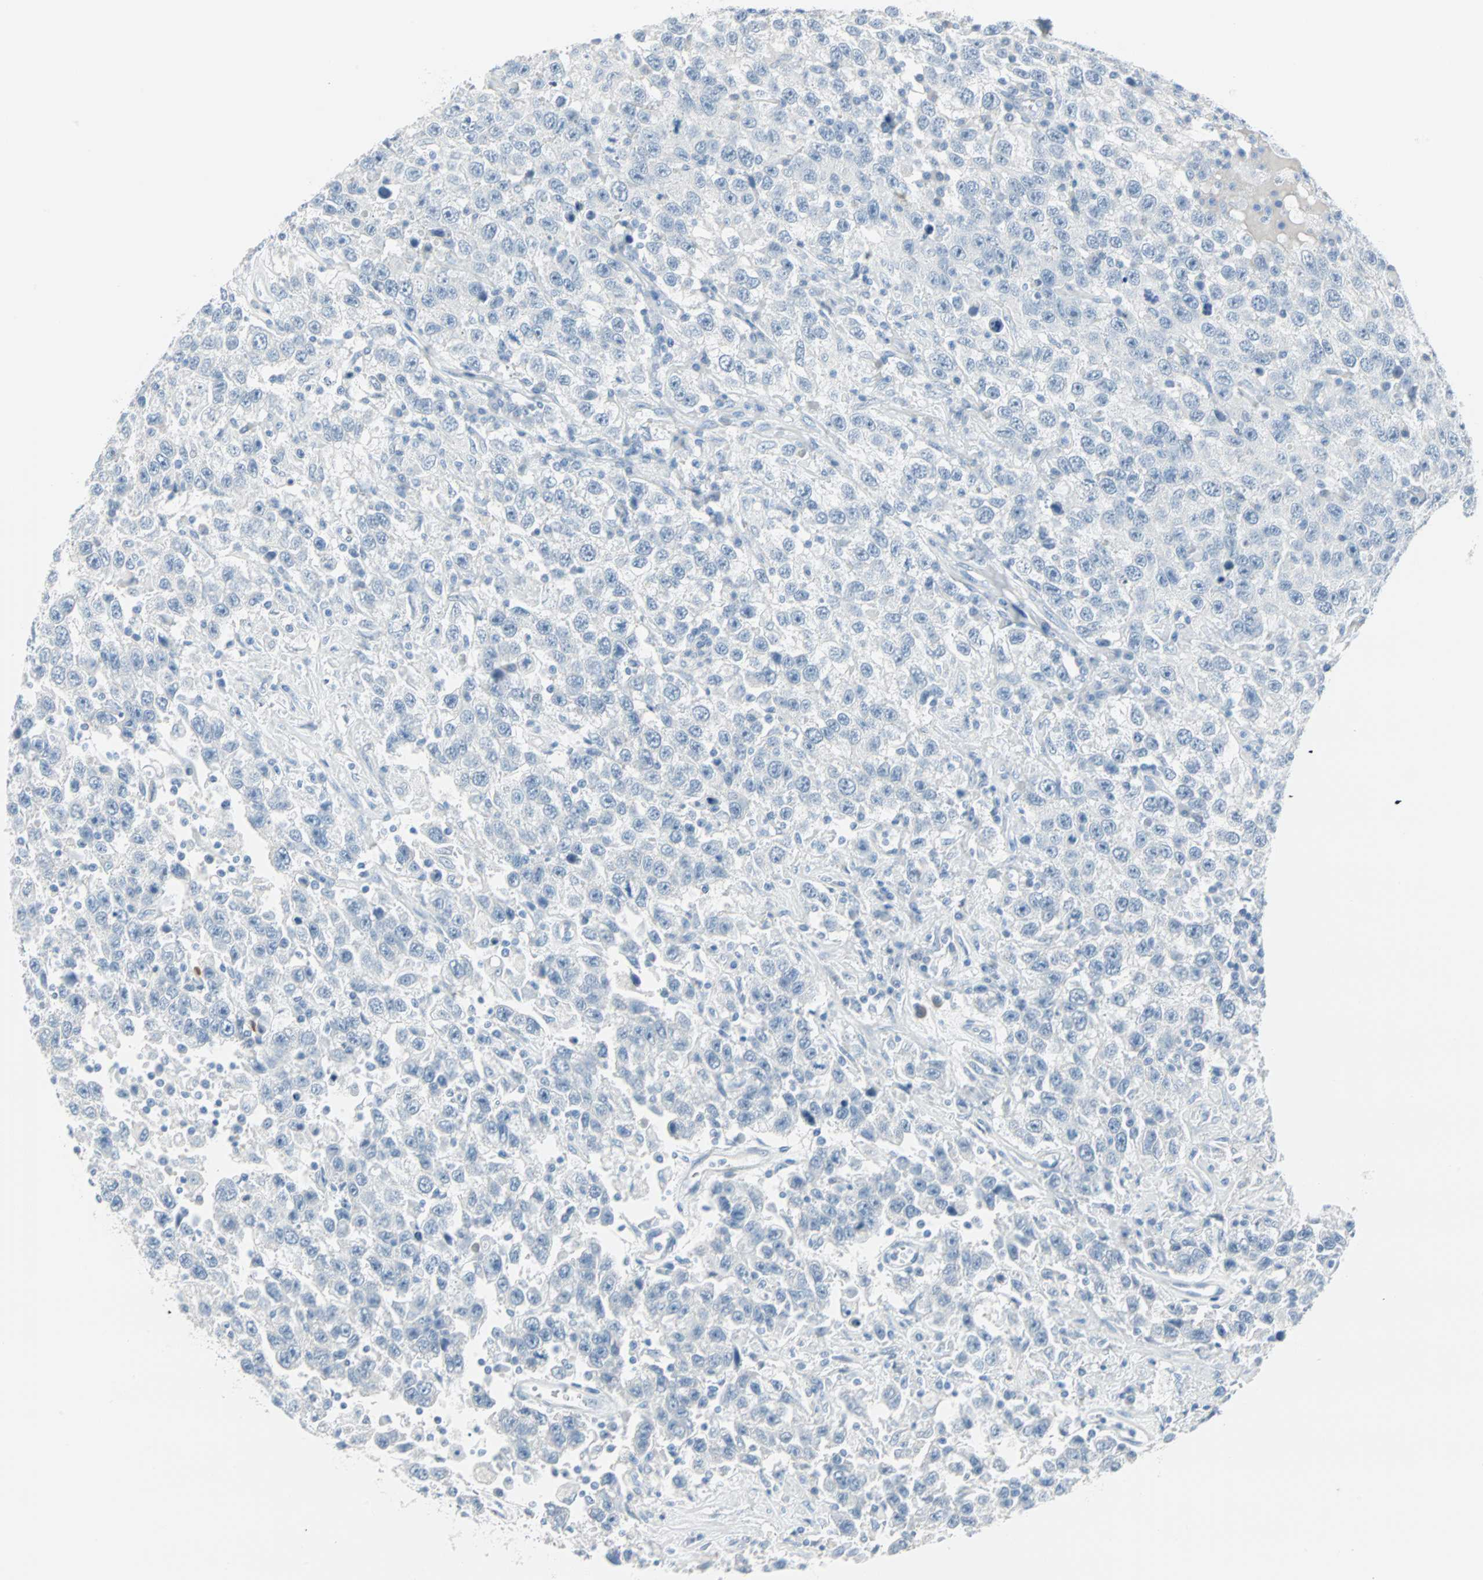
{"staining": {"intensity": "negative", "quantity": "none", "location": "none"}, "tissue": "testis cancer", "cell_type": "Tumor cells", "image_type": "cancer", "snomed": [{"axis": "morphology", "description": "Seminoma, NOS"}, {"axis": "topography", "description": "Testis"}], "caption": "Testis seminoma was stained to show a protein in brown. There is no significant staining in tumor cells. (Brightfield microscopy of DAB (3,3'-diaminobenzidine) immunohistochemistry at high magnification).", "gene": "STX1A", "patient": {"sex": "male", "age": 41}}